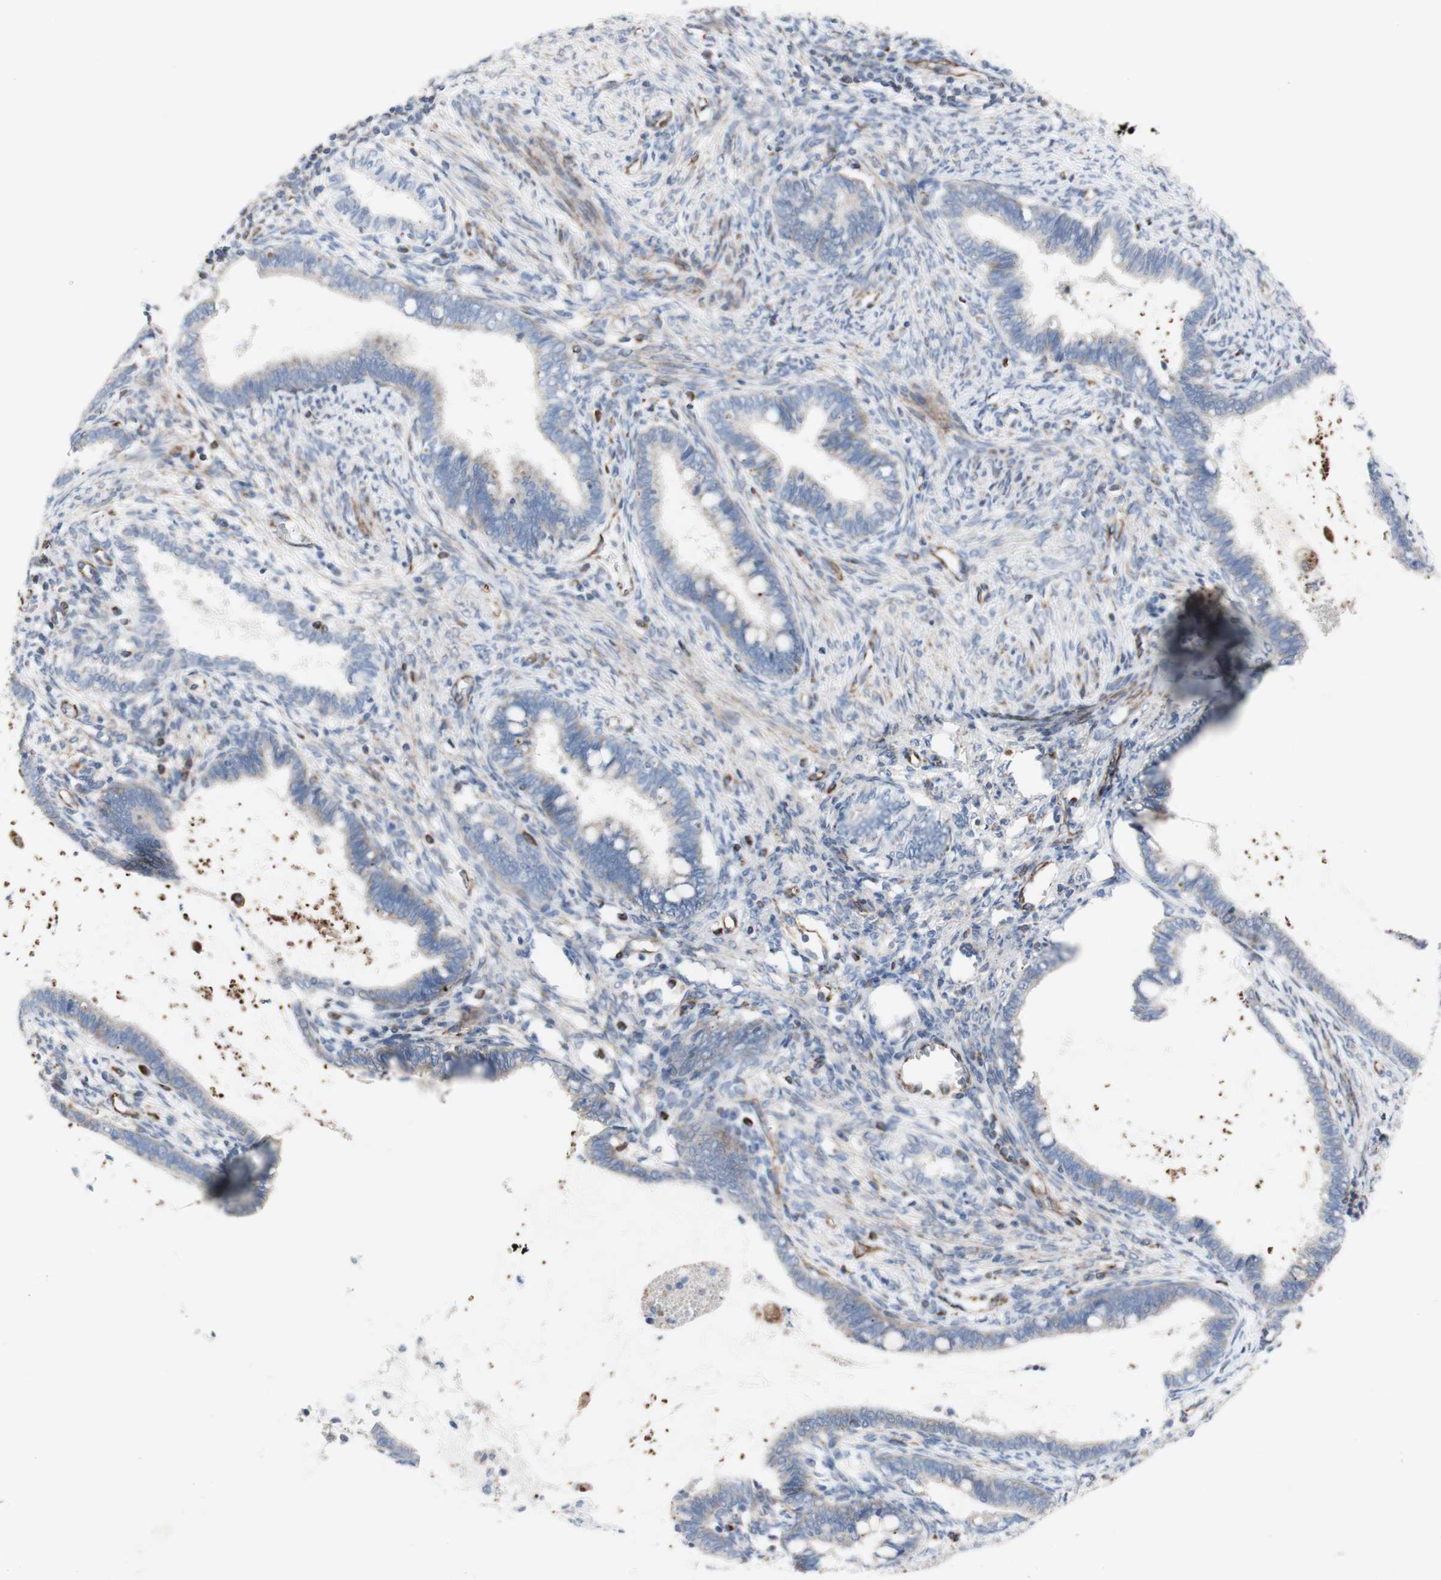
{"staining": {"intensity": "weak", "quantity": "<25%", "location": "cytoplasmic/membranous"}, "tissue": "cervical cancer", "cell_type": "Tumor cells", "image_type": "cancer", "snomed": [{"axis": "morphology", "description": "Adenocarcinoma, NOS"}, {"axis": "topography", "description": "Cervix"}], "caption": "Immunohistochemistry (IHC) histopathology image of cervical adenocarcinoma stained for a protein (brown), which demonstrates no expression in tumor cells.", "gene": "AGPAT5", "patient": {"sex": "female", "age": 44}}